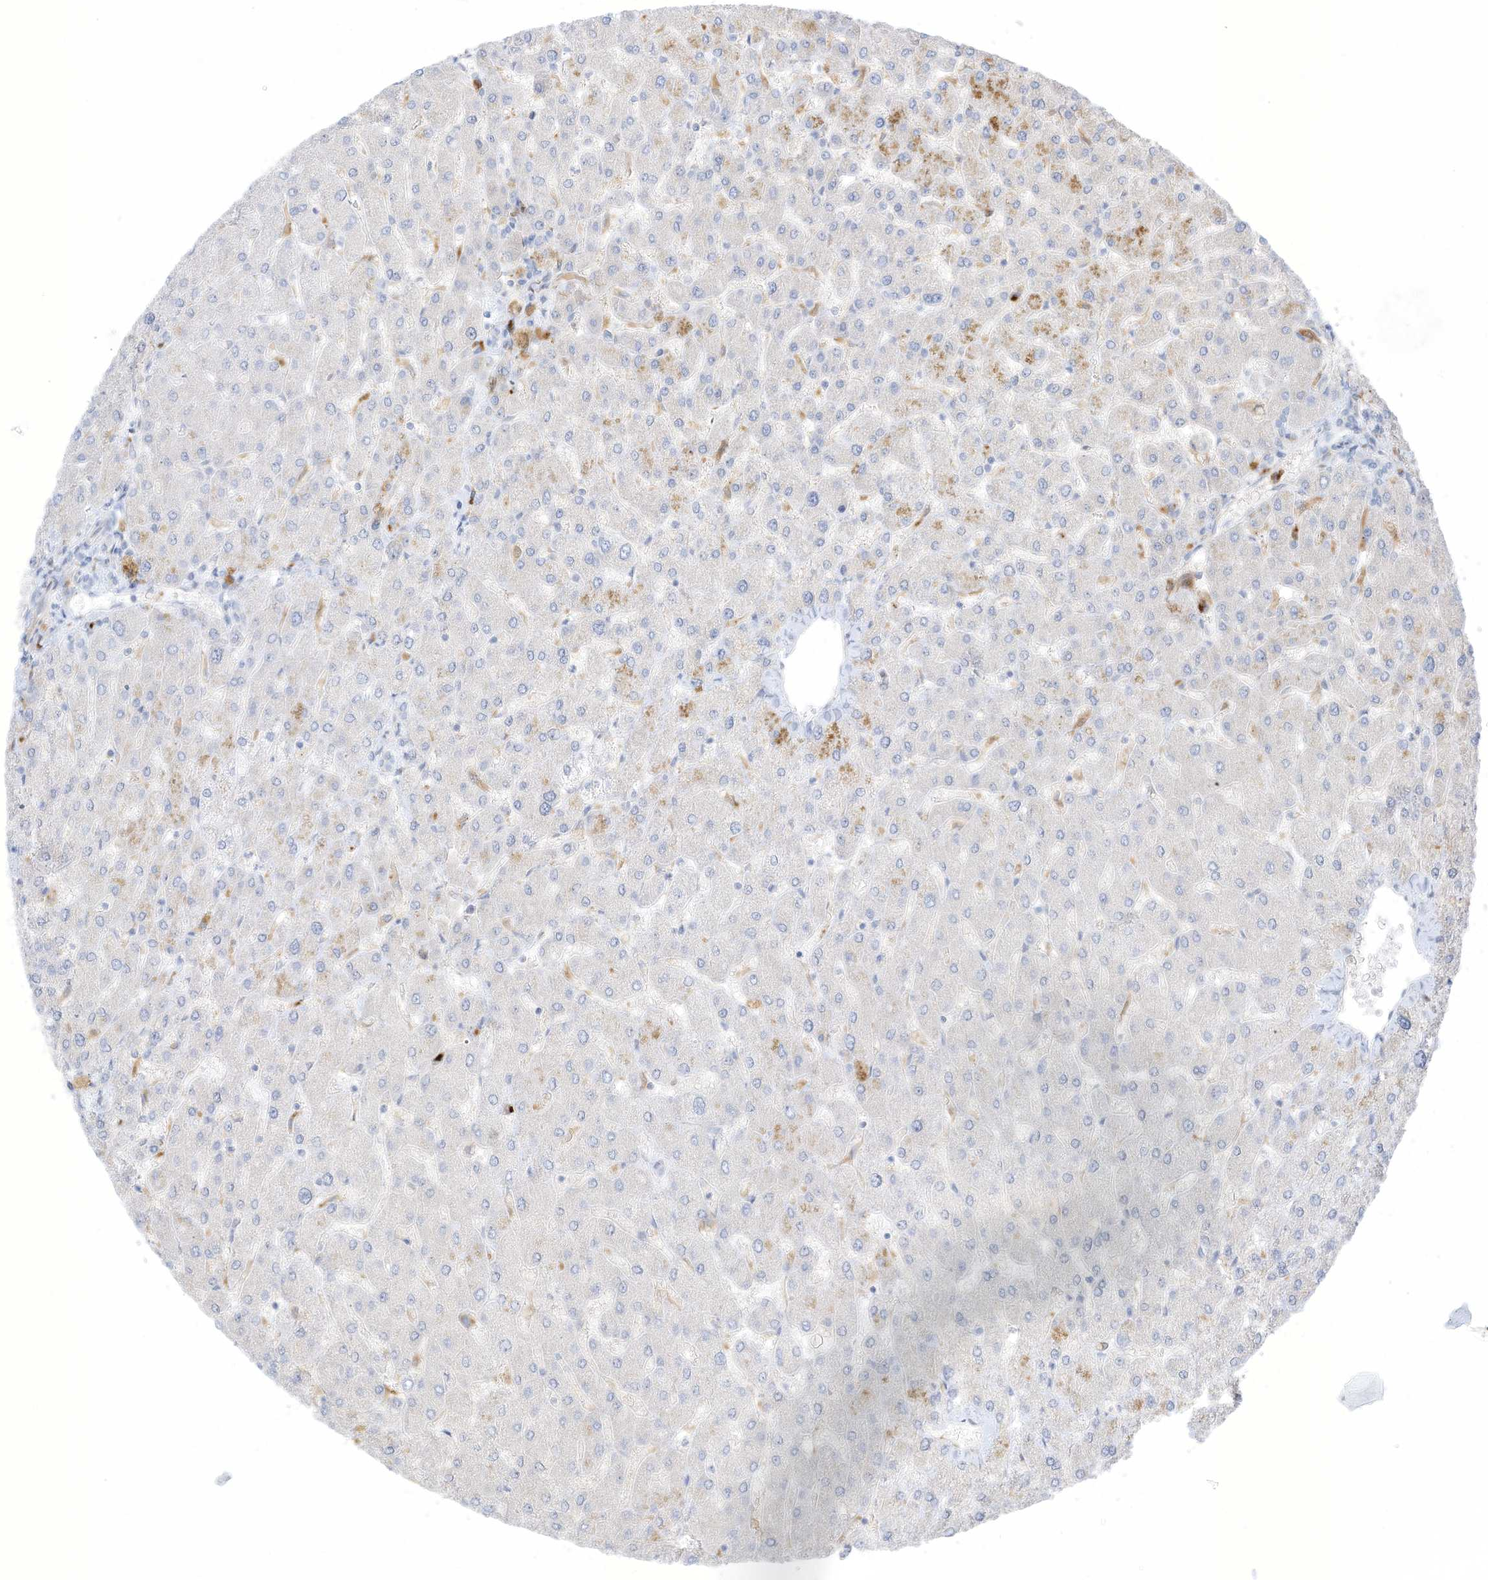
{"staining": {"intensity": "negative", "quantity": "none", "location": "none"}, "tissue": "liver", "cell_type": "Cholangiocytes", "image_type": "normal", "snomed": [{"axis": "morphology", "description": "Normal tissue, NOS"}, {"axis": "topography", "description": "Liver"}], "caption": "Immunohistochemical staining of benign human liver shows no significant staining in cholangiocytes.", "gene": "TAL2", "patient": {"sex": "male", "age": 55}}